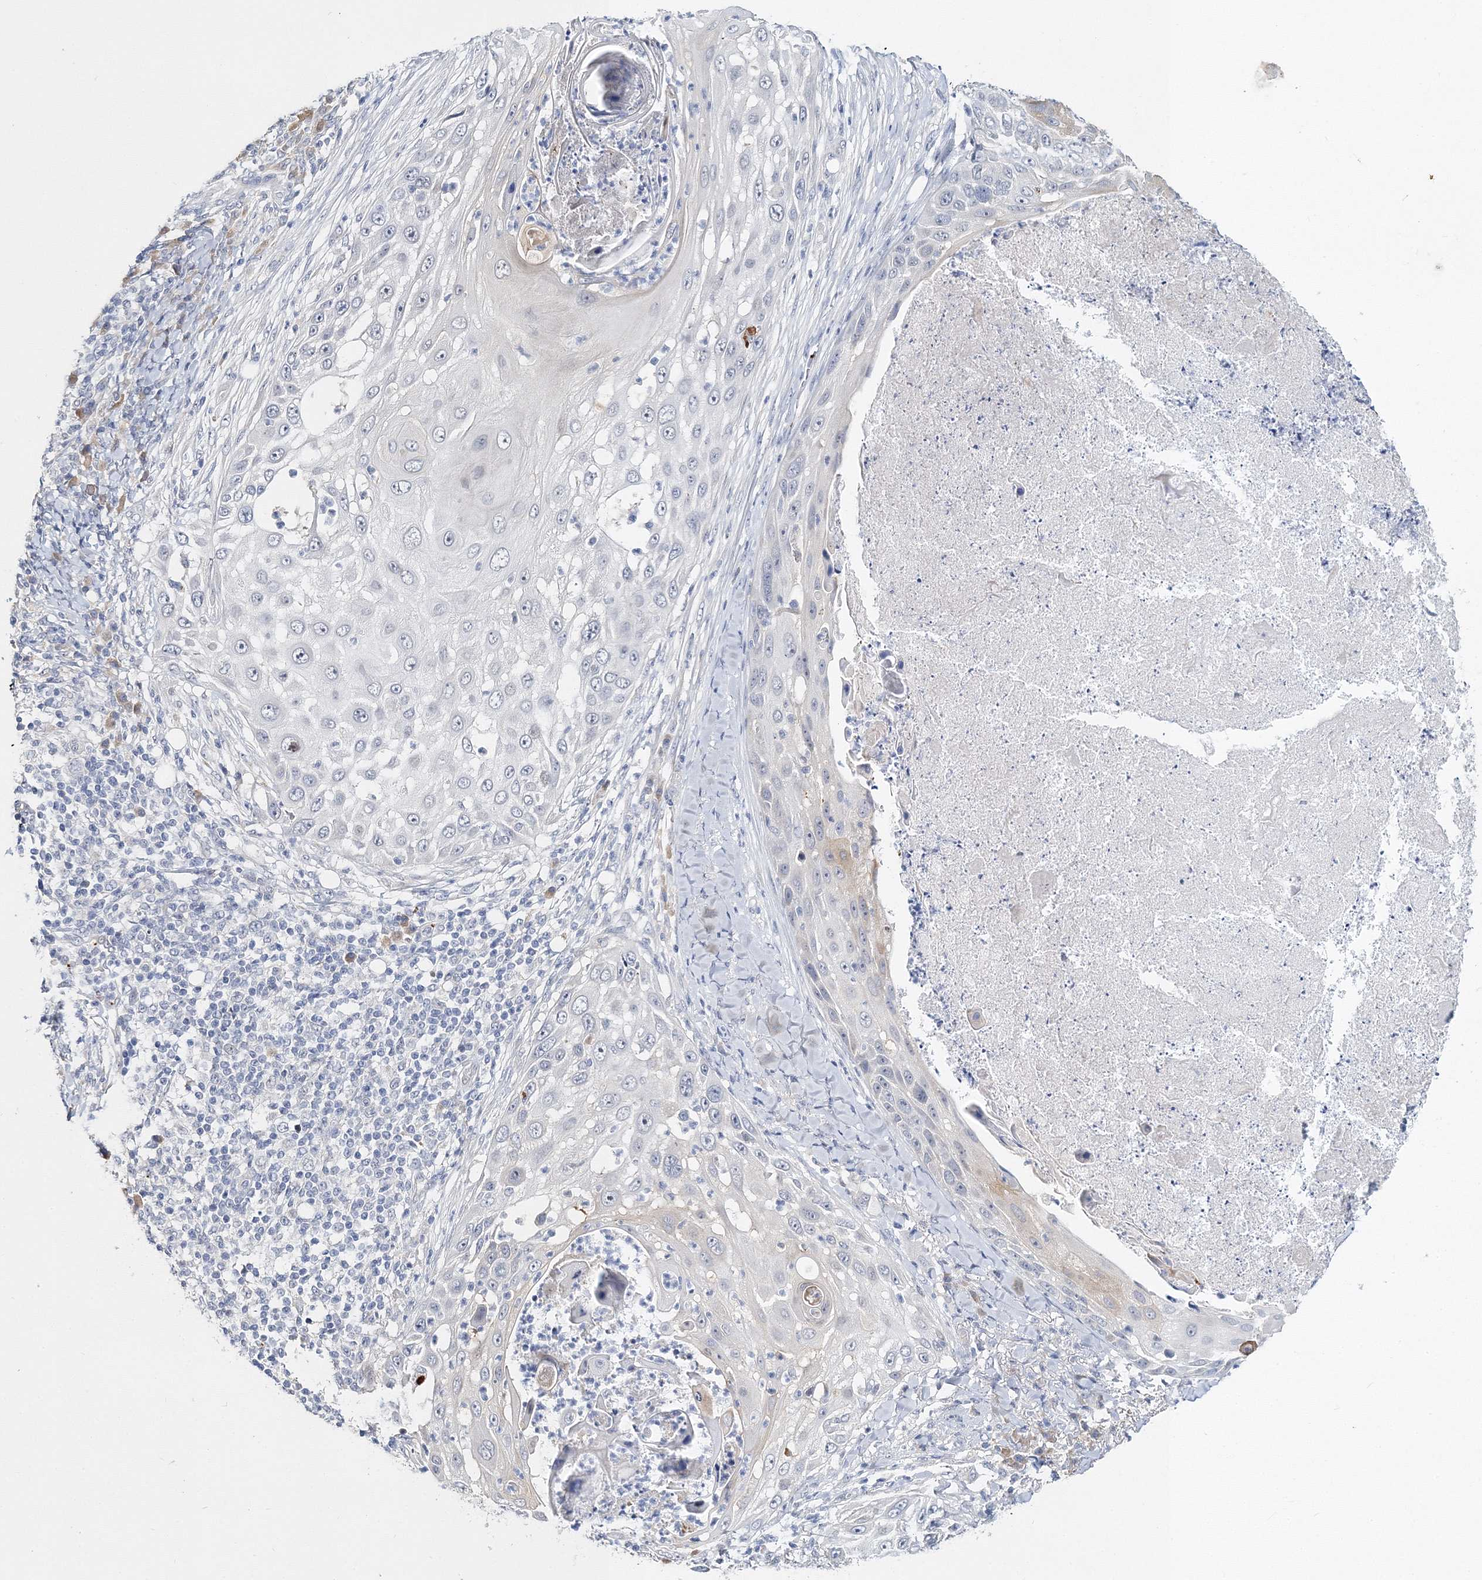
{"staining": {"intensity": "negative", "quantity": "none", "location": "none"}, "tissue": "skin cancer", "cell_type": "Tumor cells", "image_type": "cancer", "snomed": [{"axis": "morphology", "description": "Squamous cell carcinoma, NOS"}, {"axis": "topography", "description": "Skin"}], "caption": "Photomicrograph shows no significant protein positivity in tumor cells of skin squamous cell carcinoma.", "gene": "MYOZ2", "patient": {"sex": "female", "age": 44}}